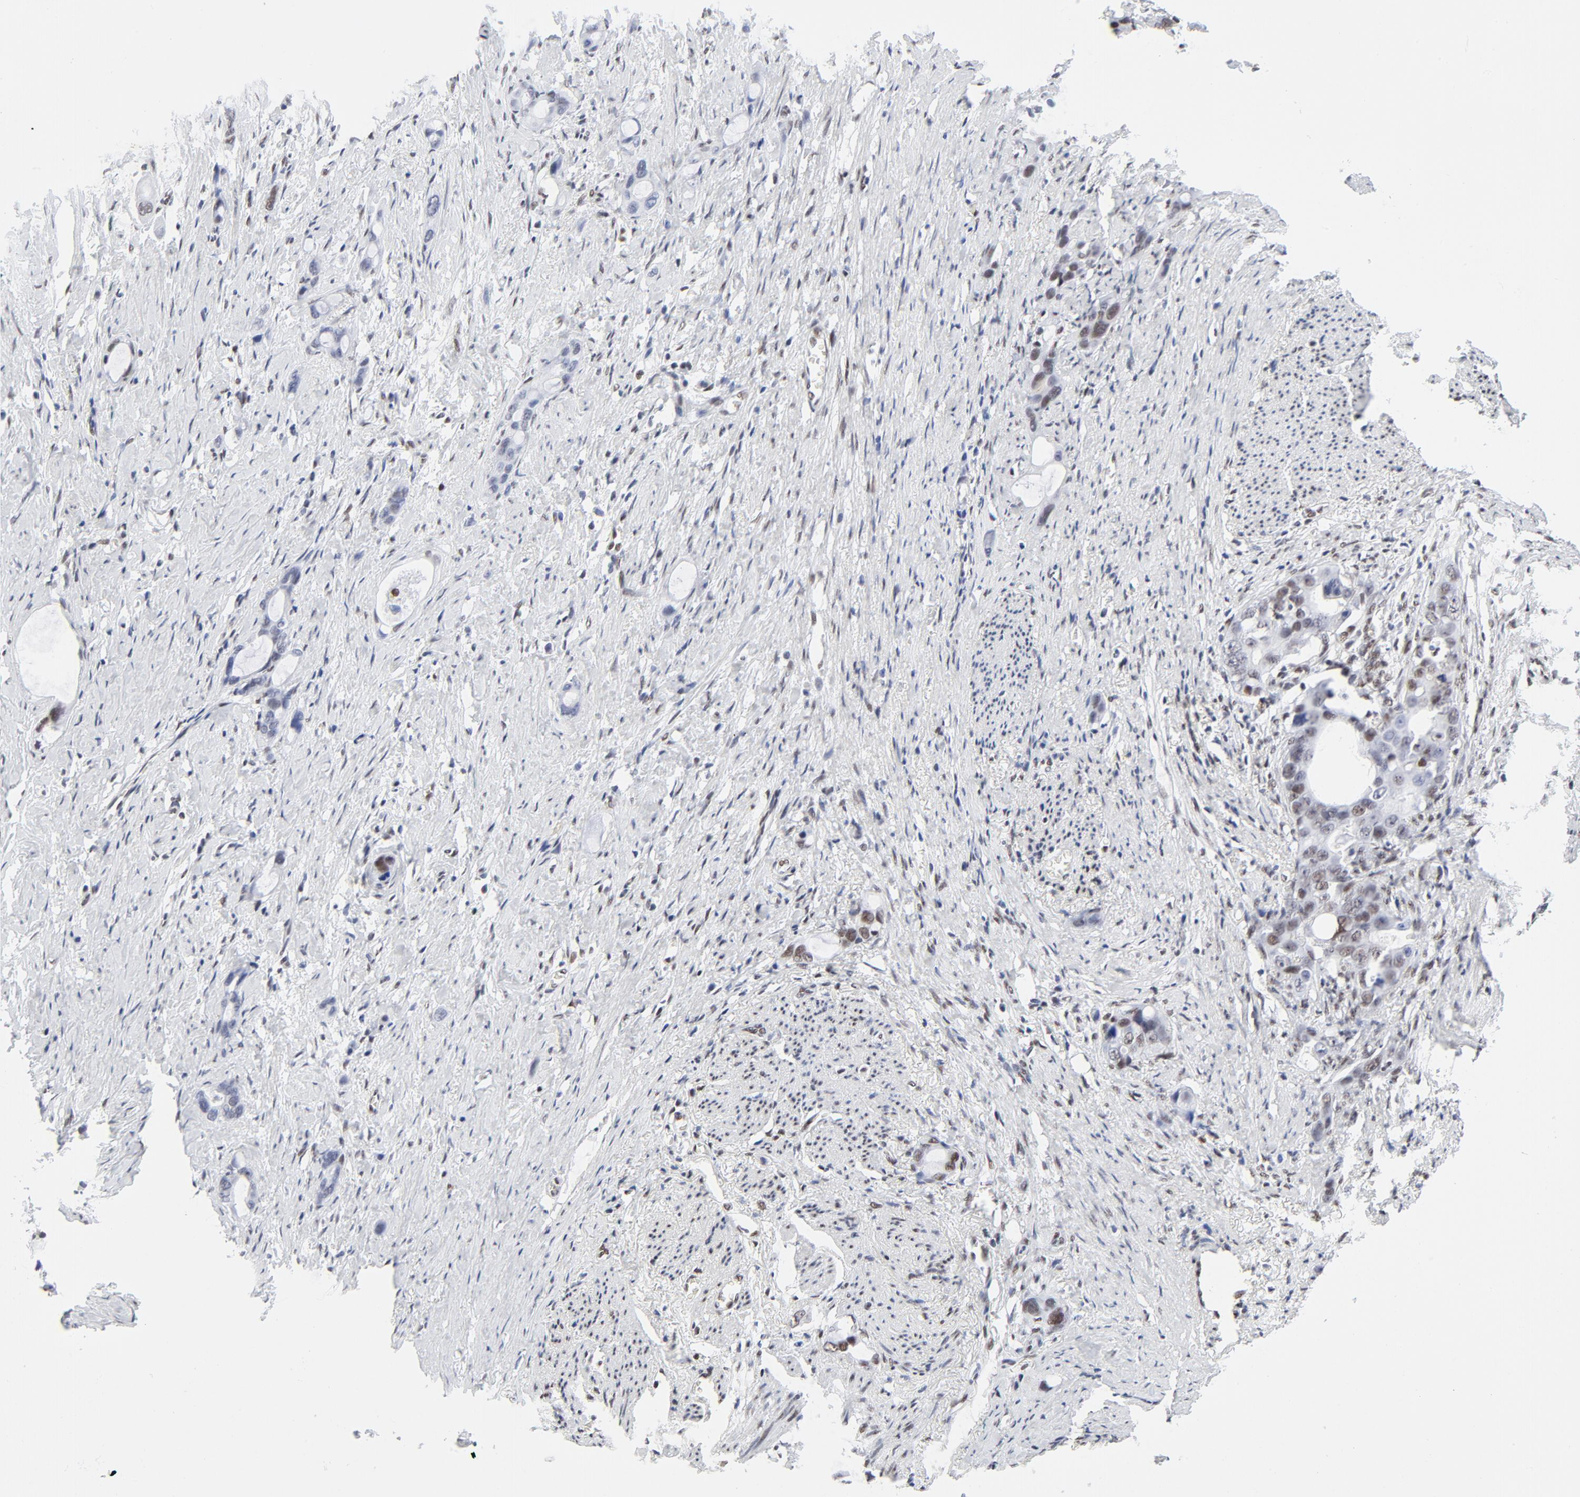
{"staining": {"intensity": "weak", "quantity": "<25%", "location": "nuclear"}, "tissue": "stomach cancer", "cell_type": "Tumor cells", "image_type": "cancer", "snomed": [{"axis": "morphology", "description": "Adenocarcinoma, NOS"}, {"axis": "topography", "description": "Stomach"}], "caption": "An immunohistochemistry micrograph of stomach cancer is shown. There is no staining in tumor cells of stomach cancer.", "gene": "ATF2", "patient": {"sex": "female", "age": 75}}